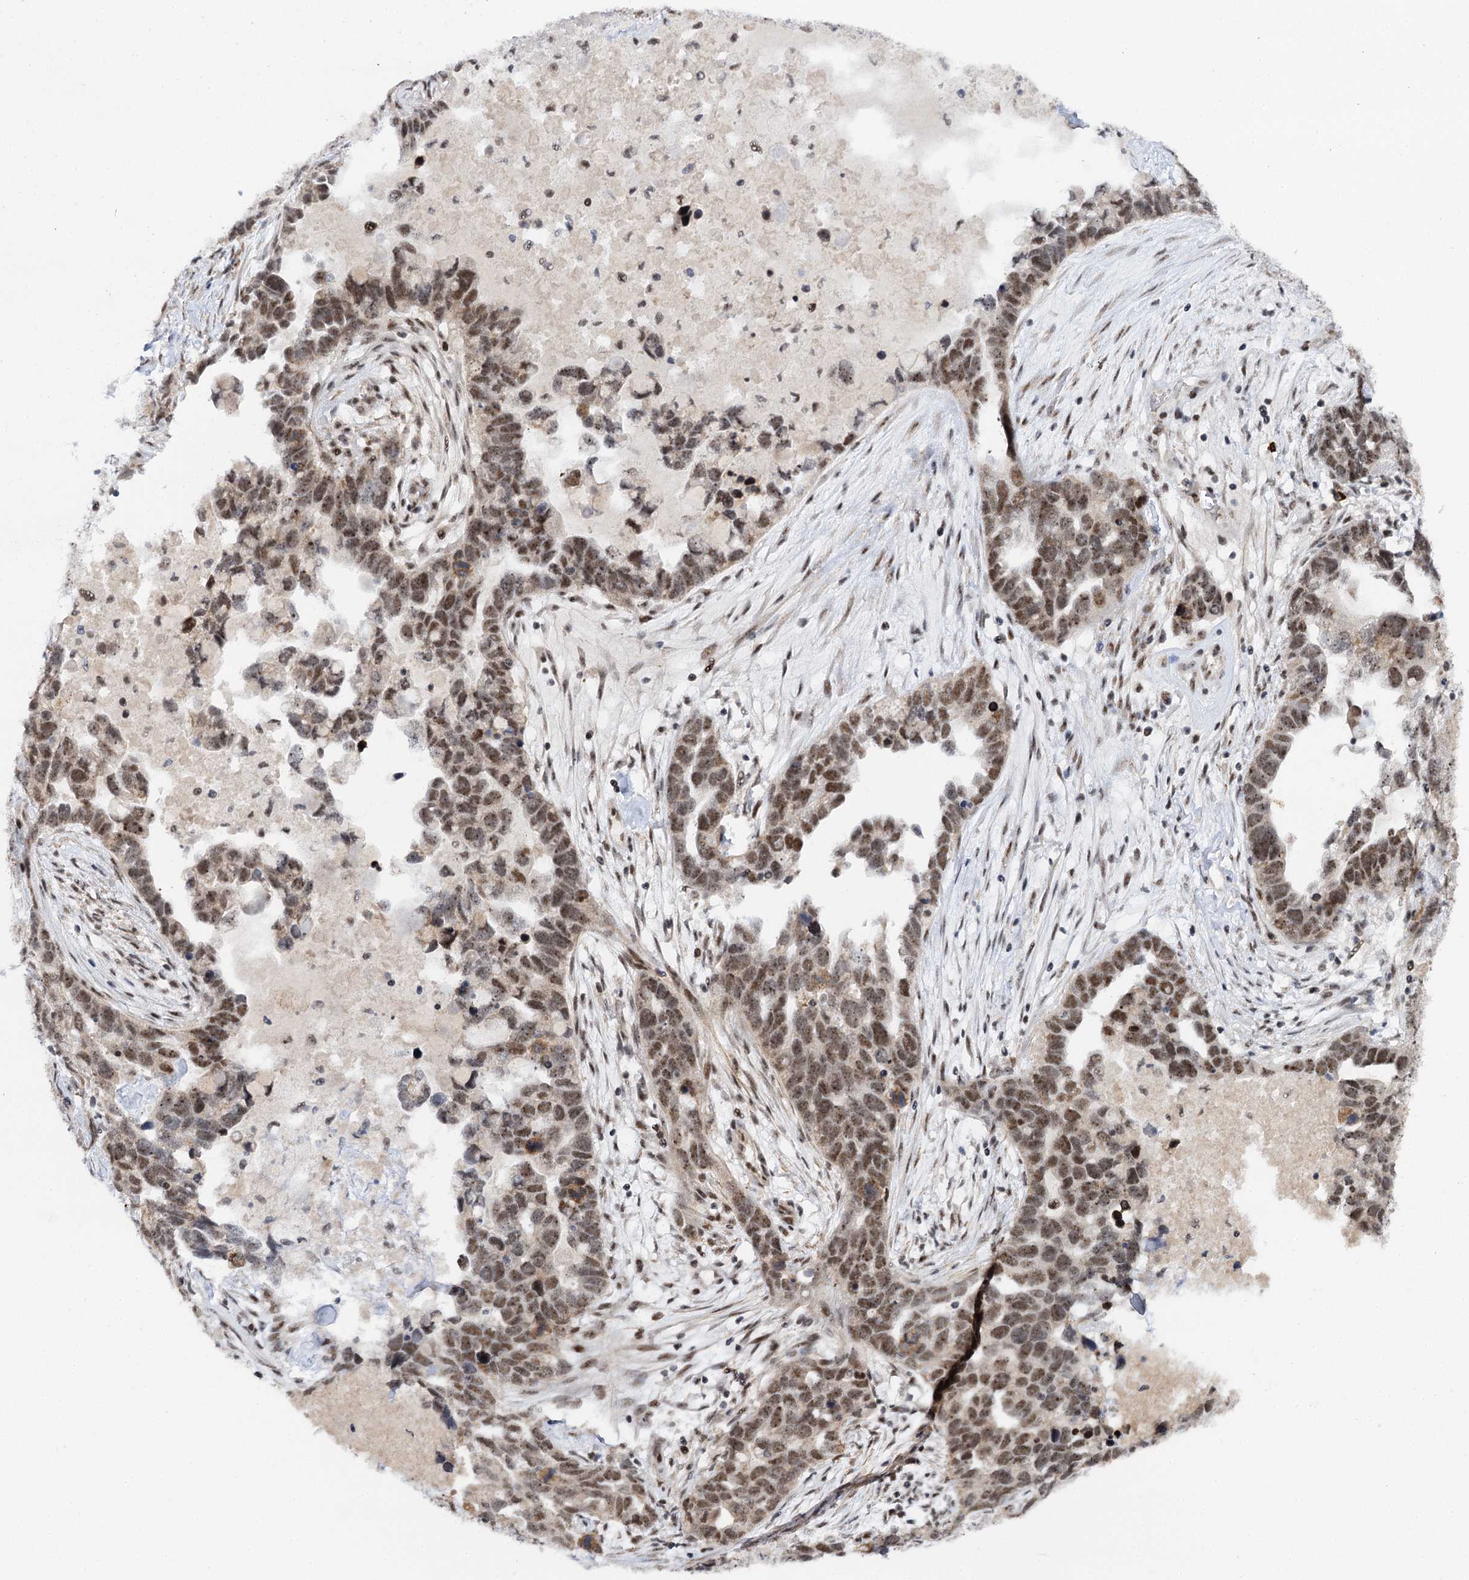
{"staining": {"intensity": "moderate", "quantity": ">75%", "location": "nuclear"}, "tissue": "ovarian cancer", "cell_type": "Tumor cells", "image_type": "cancer", "snomed": [{"axis": "morphology", "description": "Cystadenocarcinoma, serous, NOS"}, {"axis": "topography", "description": "Ovary"}], "caption": "Immunohistochemistry (IHC) image of neoplastic tissue: ovarian cancer (serous cystadenocarcinoma) stained using IHC demonstrates medium levels of moderate protein expression localized specifically in the nuclear of tumor cells, appearing as a nuclear brown color.", "gene": "BUD13", "patient": {"sex": "female", "age": 54}}